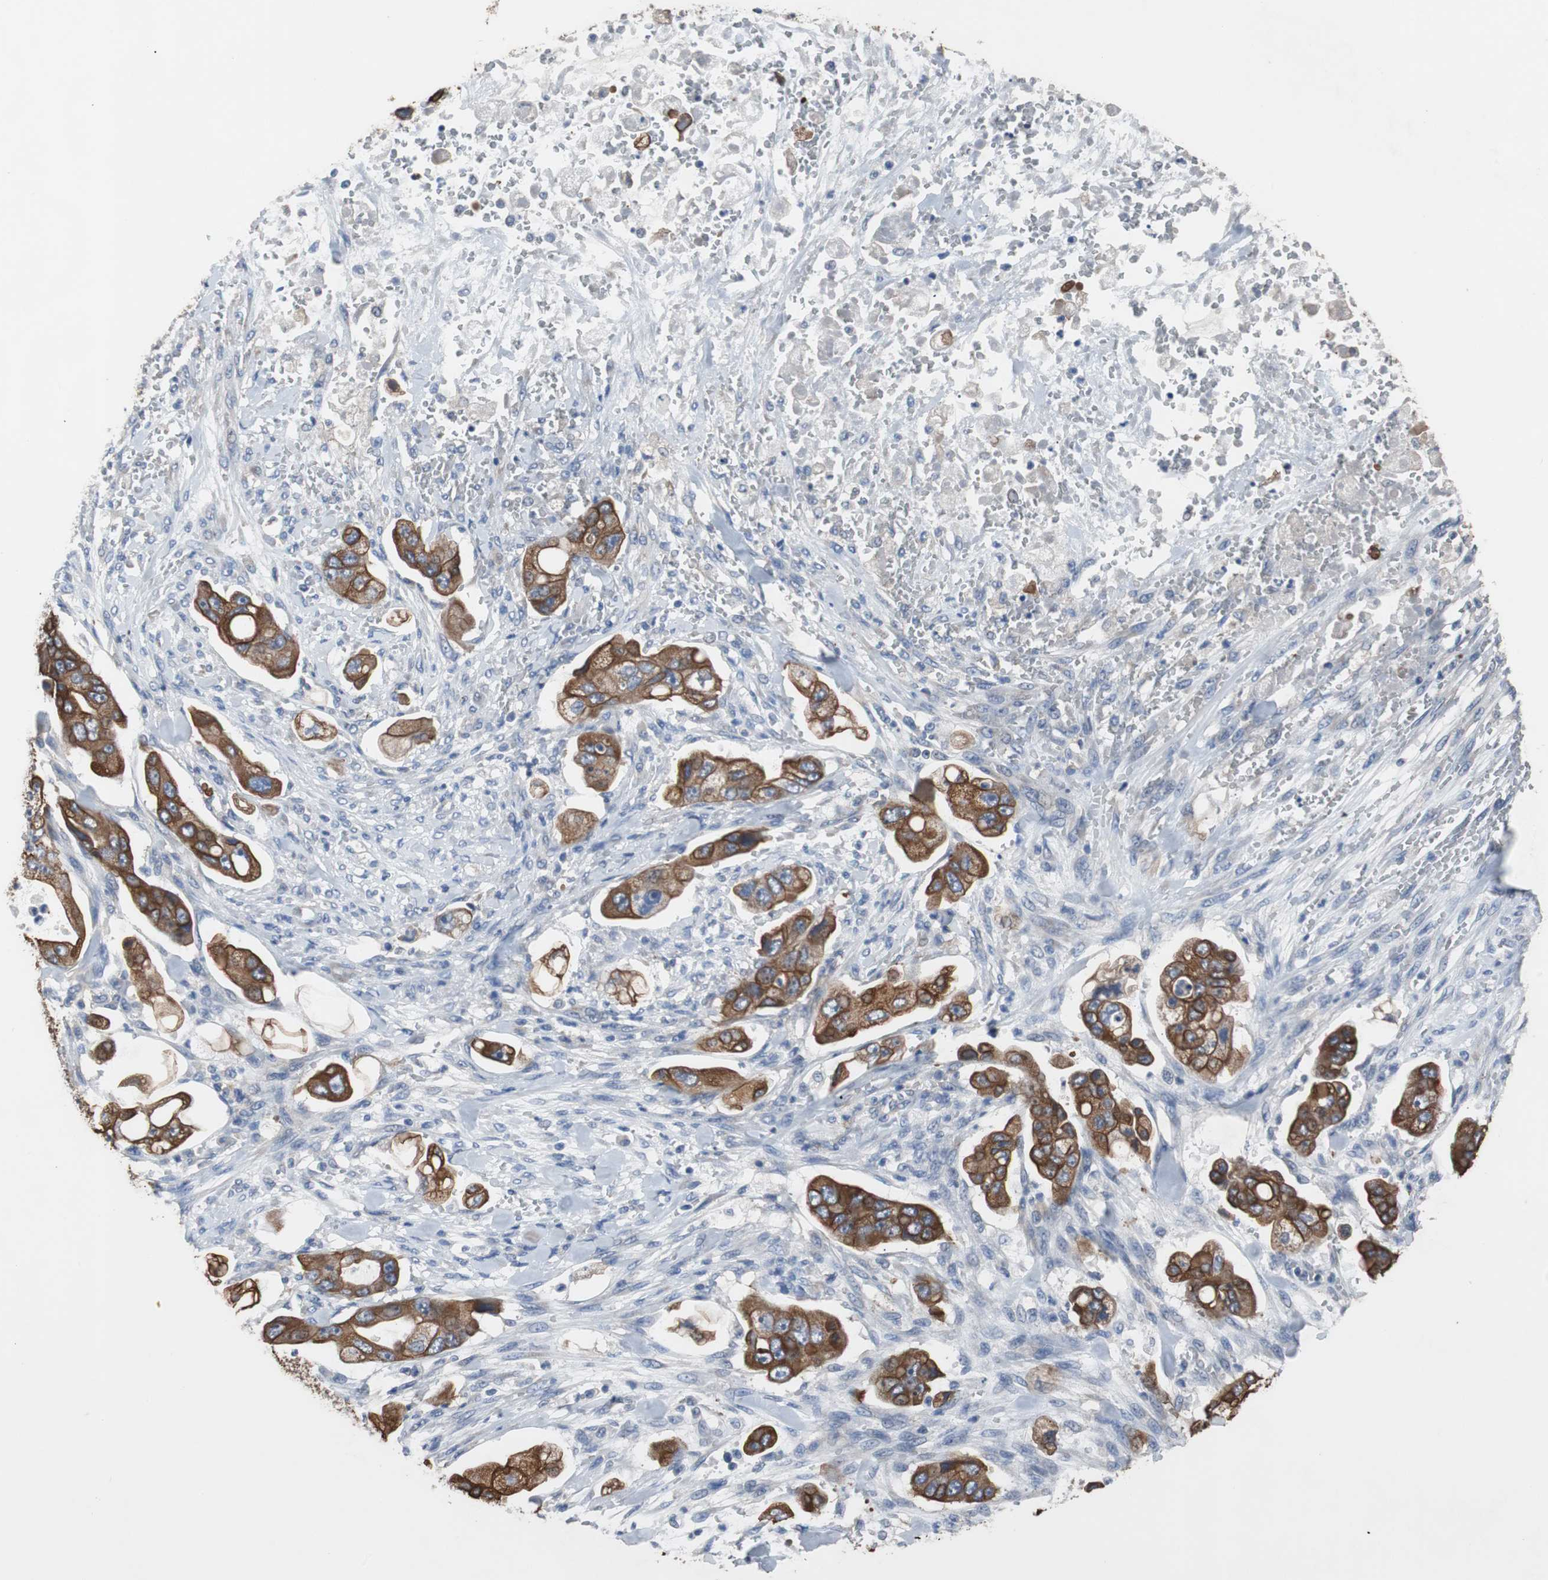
{"staining": {"intensity": "strong", "quantity": ">75%", "location": "cytoplasmic/membranous"}, "tissue": "stomach cancer", "cell_type": "Tumor cells", "image_type": "cancer", "snomed": [{"axis": "morphology", "description": "Adenocarcinoma, NOS"}, {"axis": "topography", "description": "Stomach"}], "caption": "Protein staining by immunohistochemistry demonstrates strong cytoplasmic/membranous positivity in about >75% of tumor cells in stomach cancer (adenocarcinoma). The staining was performed using DAB (3,3'-diaminobenzidine), with brown indicating positive protein expression. Nuclei are stained blue with hematoxylin.", "gene": "USP10", "patient": {"sex": "male", "age": 62}}